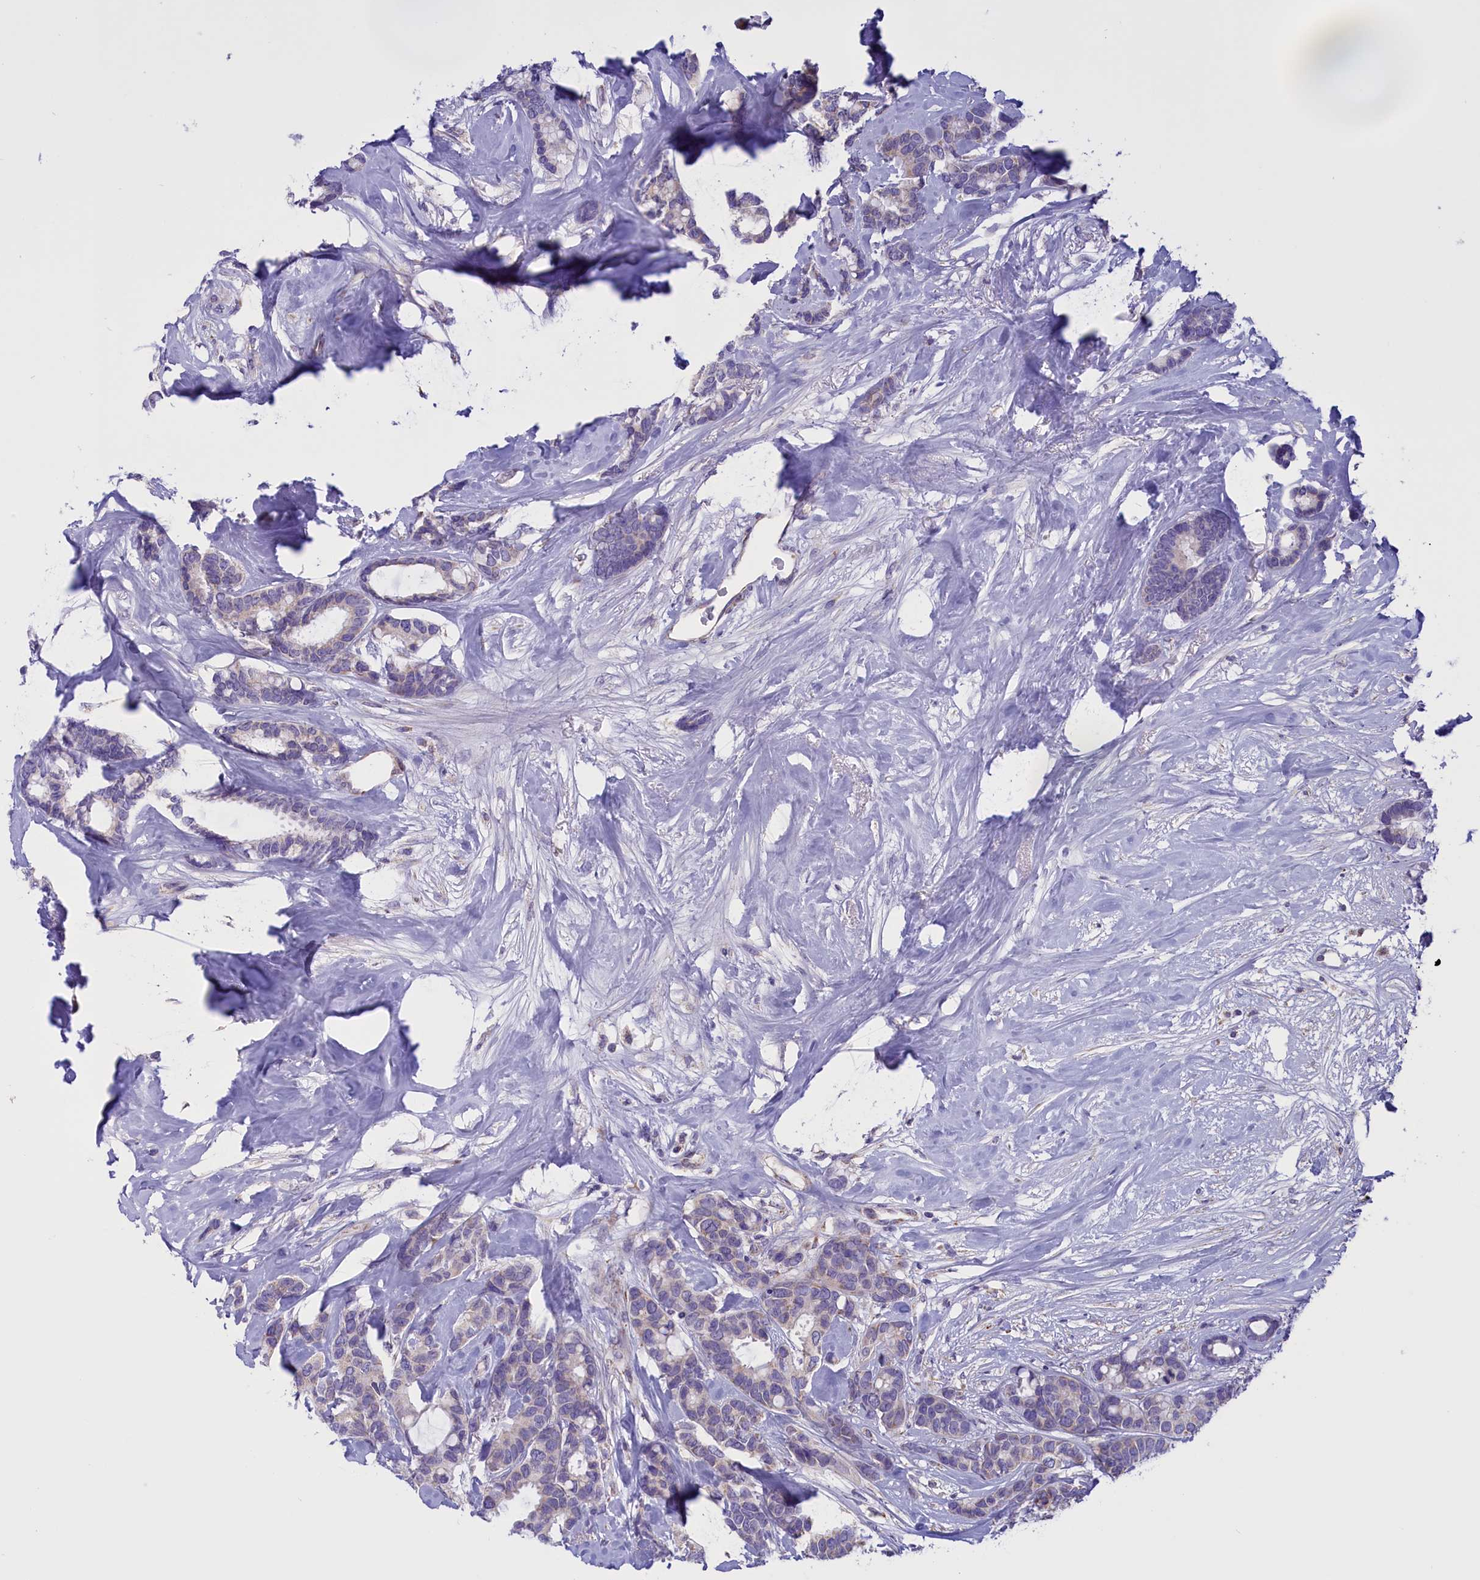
{"staining": {"intensity": "negative", "quantity": "none", "location": "none"}, "tissue": "breast cancer", "cell_type": "Tumor cells", "image_type": "cancer", "snomed": [{"axis": "morphology", "description": "Duct carcinoma"}, {"axis": "topography", "description": "Breast"}], "caption": "High power microscopy histopathology image of an IHC micrograph of breast infiltrating ductal carcinoma, revealing no significant staining in tumor cells. (Stains: DAB (3,3'-diaminobenzidine) immunohistochemistry (IHC) with hematoxylin counter stain, Microscopy: brightfield microscopy at high magnification).", "gene": "FAM149B1", "patient": {"sex": "female", "age": 87}}